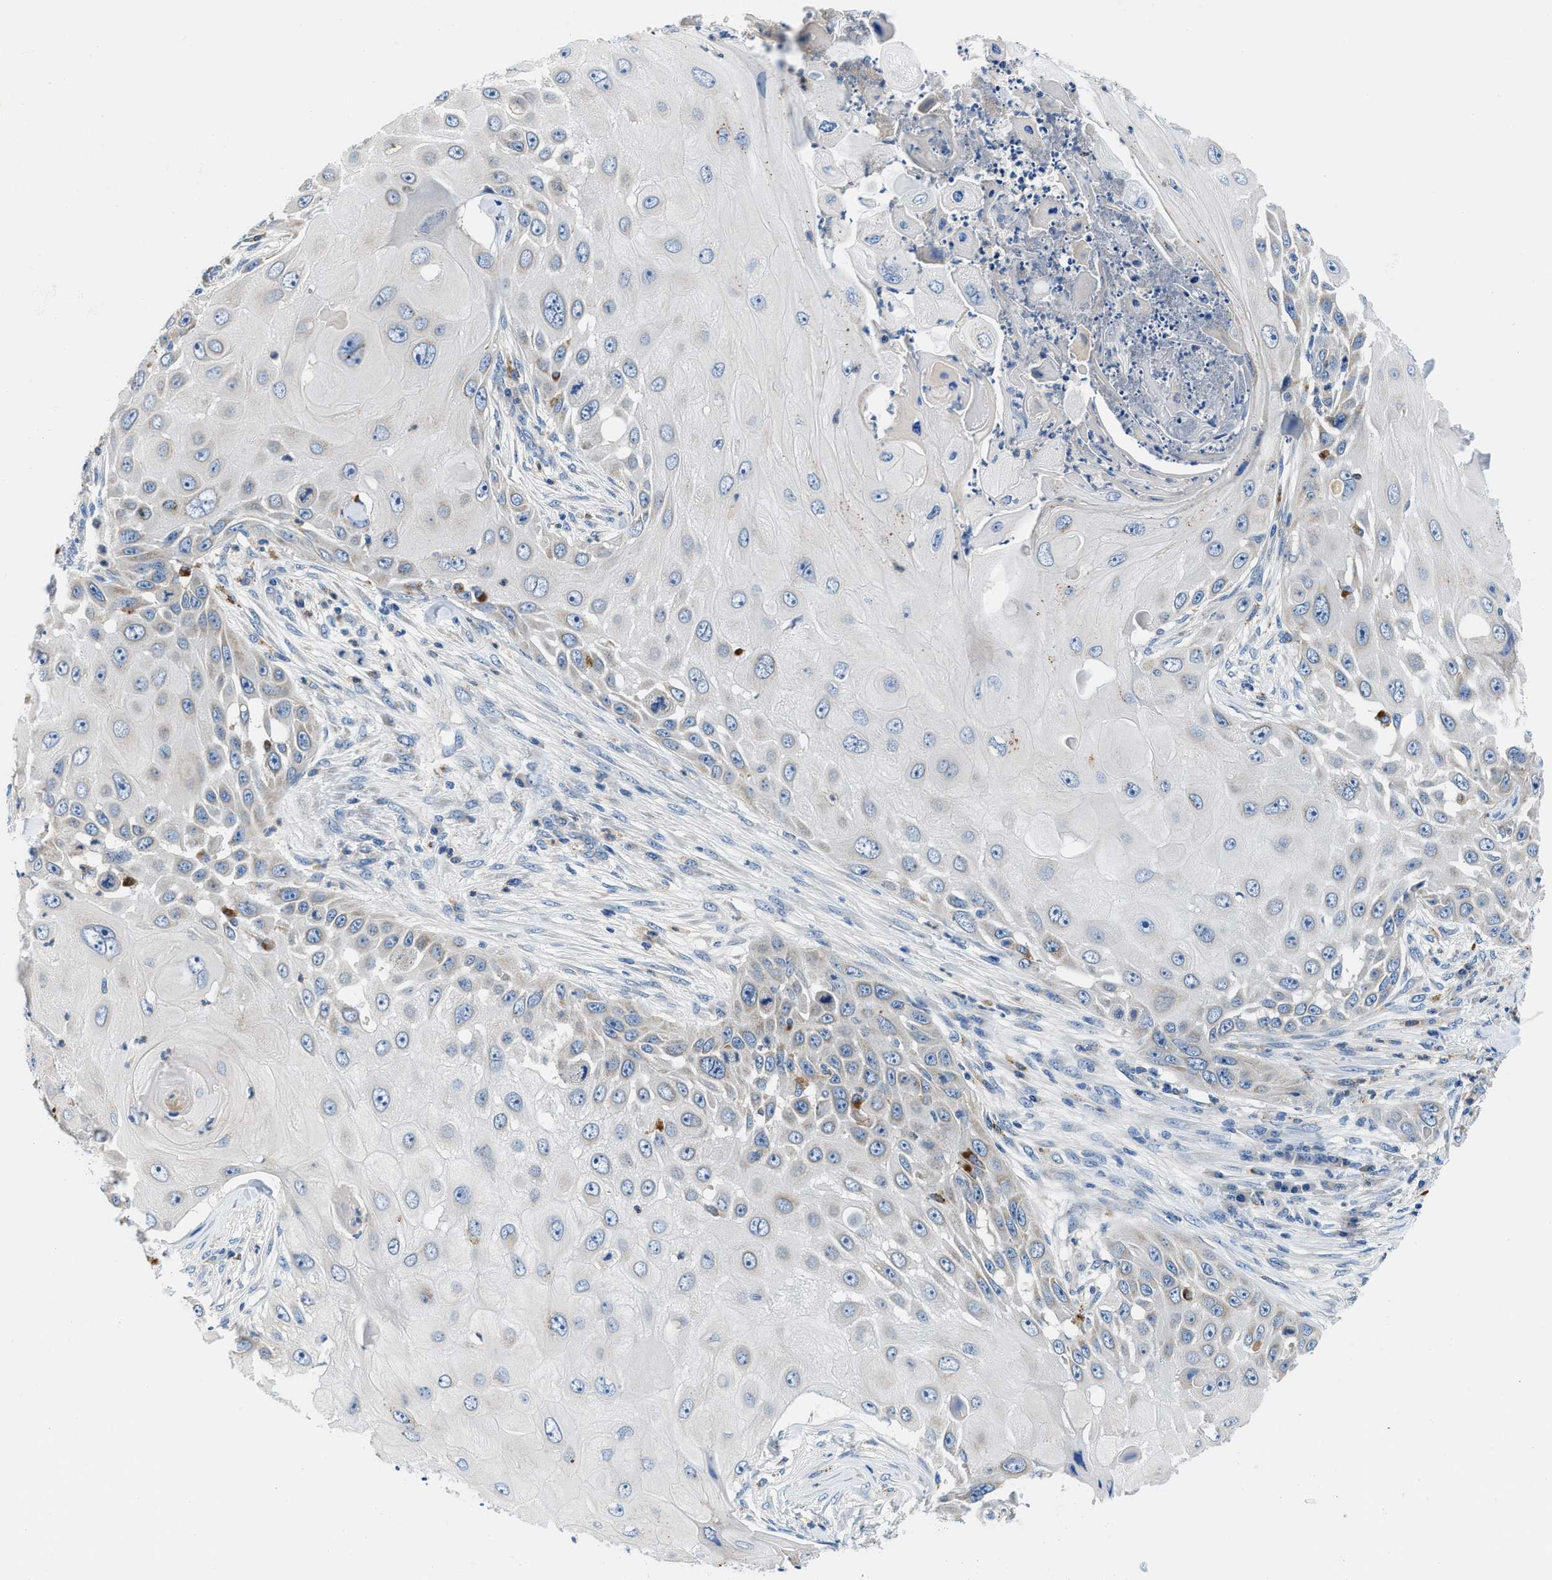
{"staining": {"intensity": "negative", "quantity": "none", "location": "none"}, "tissue": "skin cancer", "cell_type": "Tumor cells", "image_type": "cancer", "snomed": [{"axis": "morphology", "description": "Squamous cell carcinoma, NOS"}, {"axis": "topography", "description": "Skin"}], "caption": "This histopathology image is of skin cancer (squamous cell carcinoma) stained with immunohistochemistry (IHC) to label a protein in brown with the nuclei are counter-stained blue. There is no staining in tumor cells. (Immunohistochemistry (ihc), brightfield microscopy, high magnification).", "gene": "ADGRE3", "patient": {"sex": "female", "age": 44}}